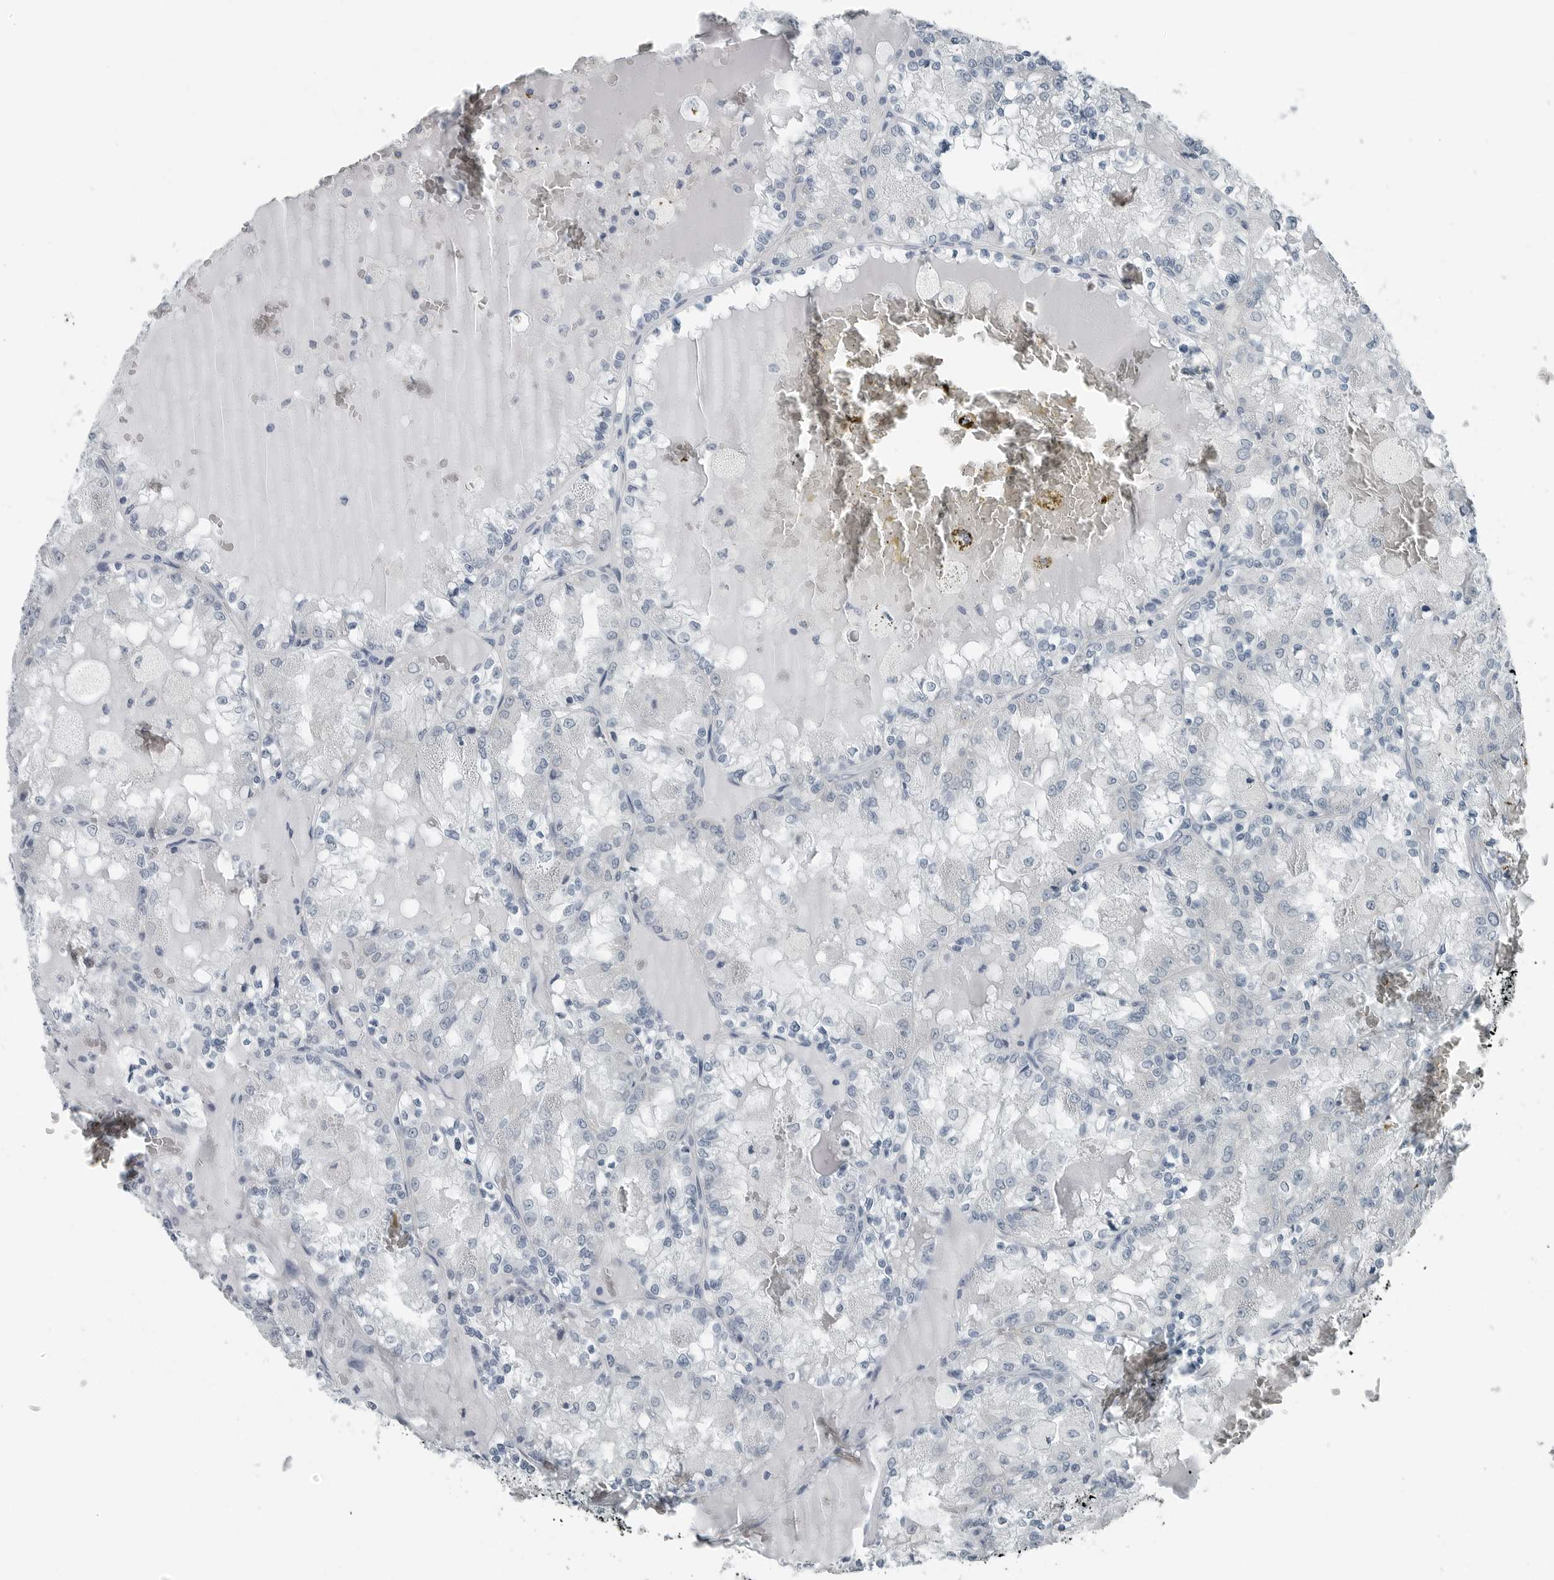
{"staining": {"intensity": "negative", "quantity": "none", "location": "none"}, "tissue": "renal cancer", "cell_type": "Tumor cells", "image_type": "cancer", "snomed": [{"axis": "morphology", "description": "Adenocarcinoma, NOS"}, {"axis": "topography", "description": "Kidney"}], "caption": "High power microscopy micrograph of an immunohistochemistry micrograph of adenocarcinoma (renal), revealing no significant staining in tumor cells.", "gene": "ZPBP2", "patient": {"sex": "female", "age": 56}}